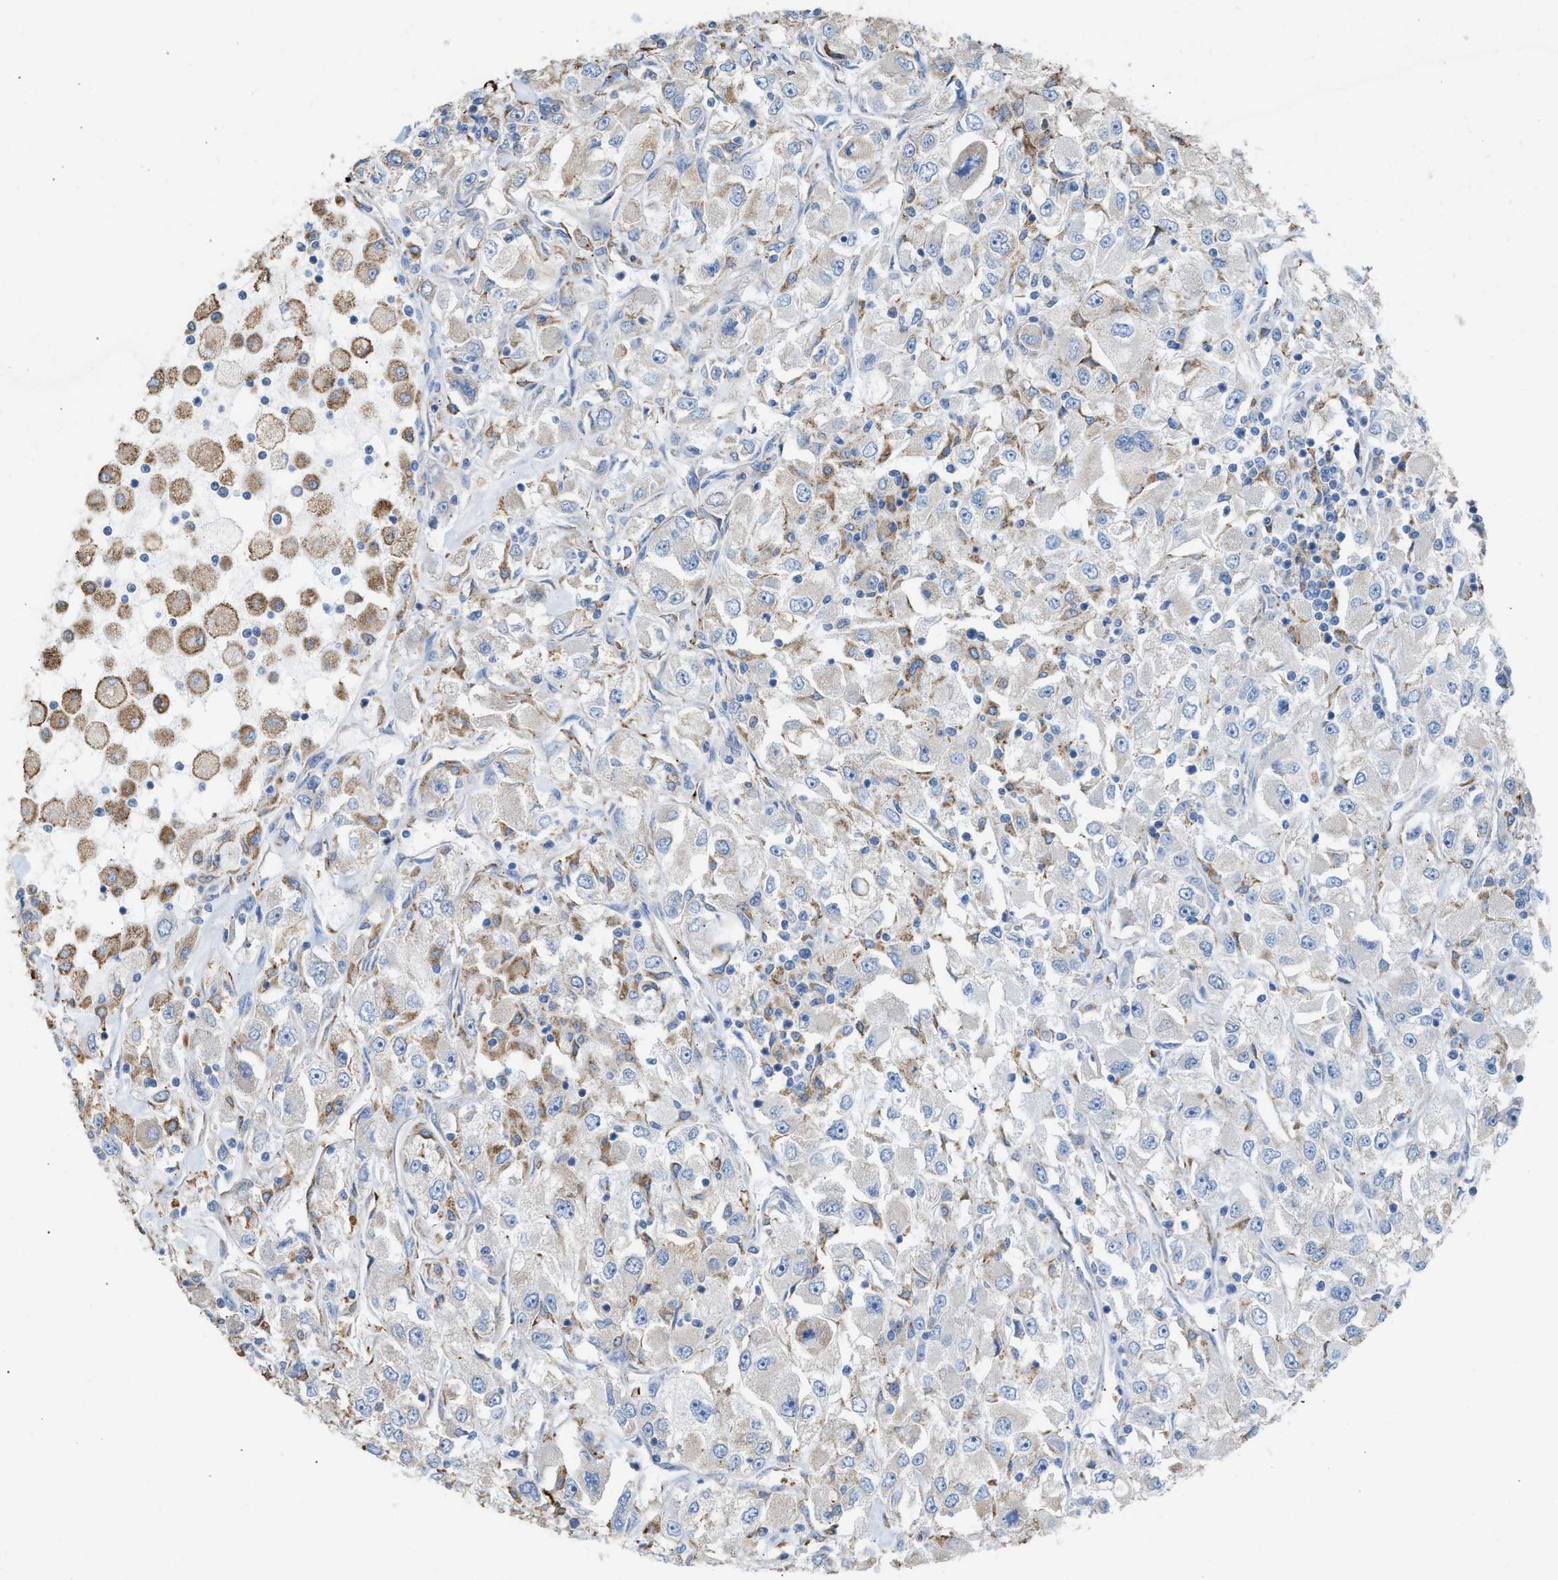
{"staining": {"intensity": "negative", "quantity": "none", "location": "none"}, "tissue": "renal cancer", "cell_type": "Tumor cells", "image_type": "cancer", "snomed": [{"axis": "morphology", "description": "Adenocarcinoma, NOS"}, {"axis": "topography", "description": "Kidney"}], "caption": "There is no significant expression in tumor cells of adenocarcinoma (renal).", "gene": "CA3", "patient": {"sex": "female", "age": 52}}